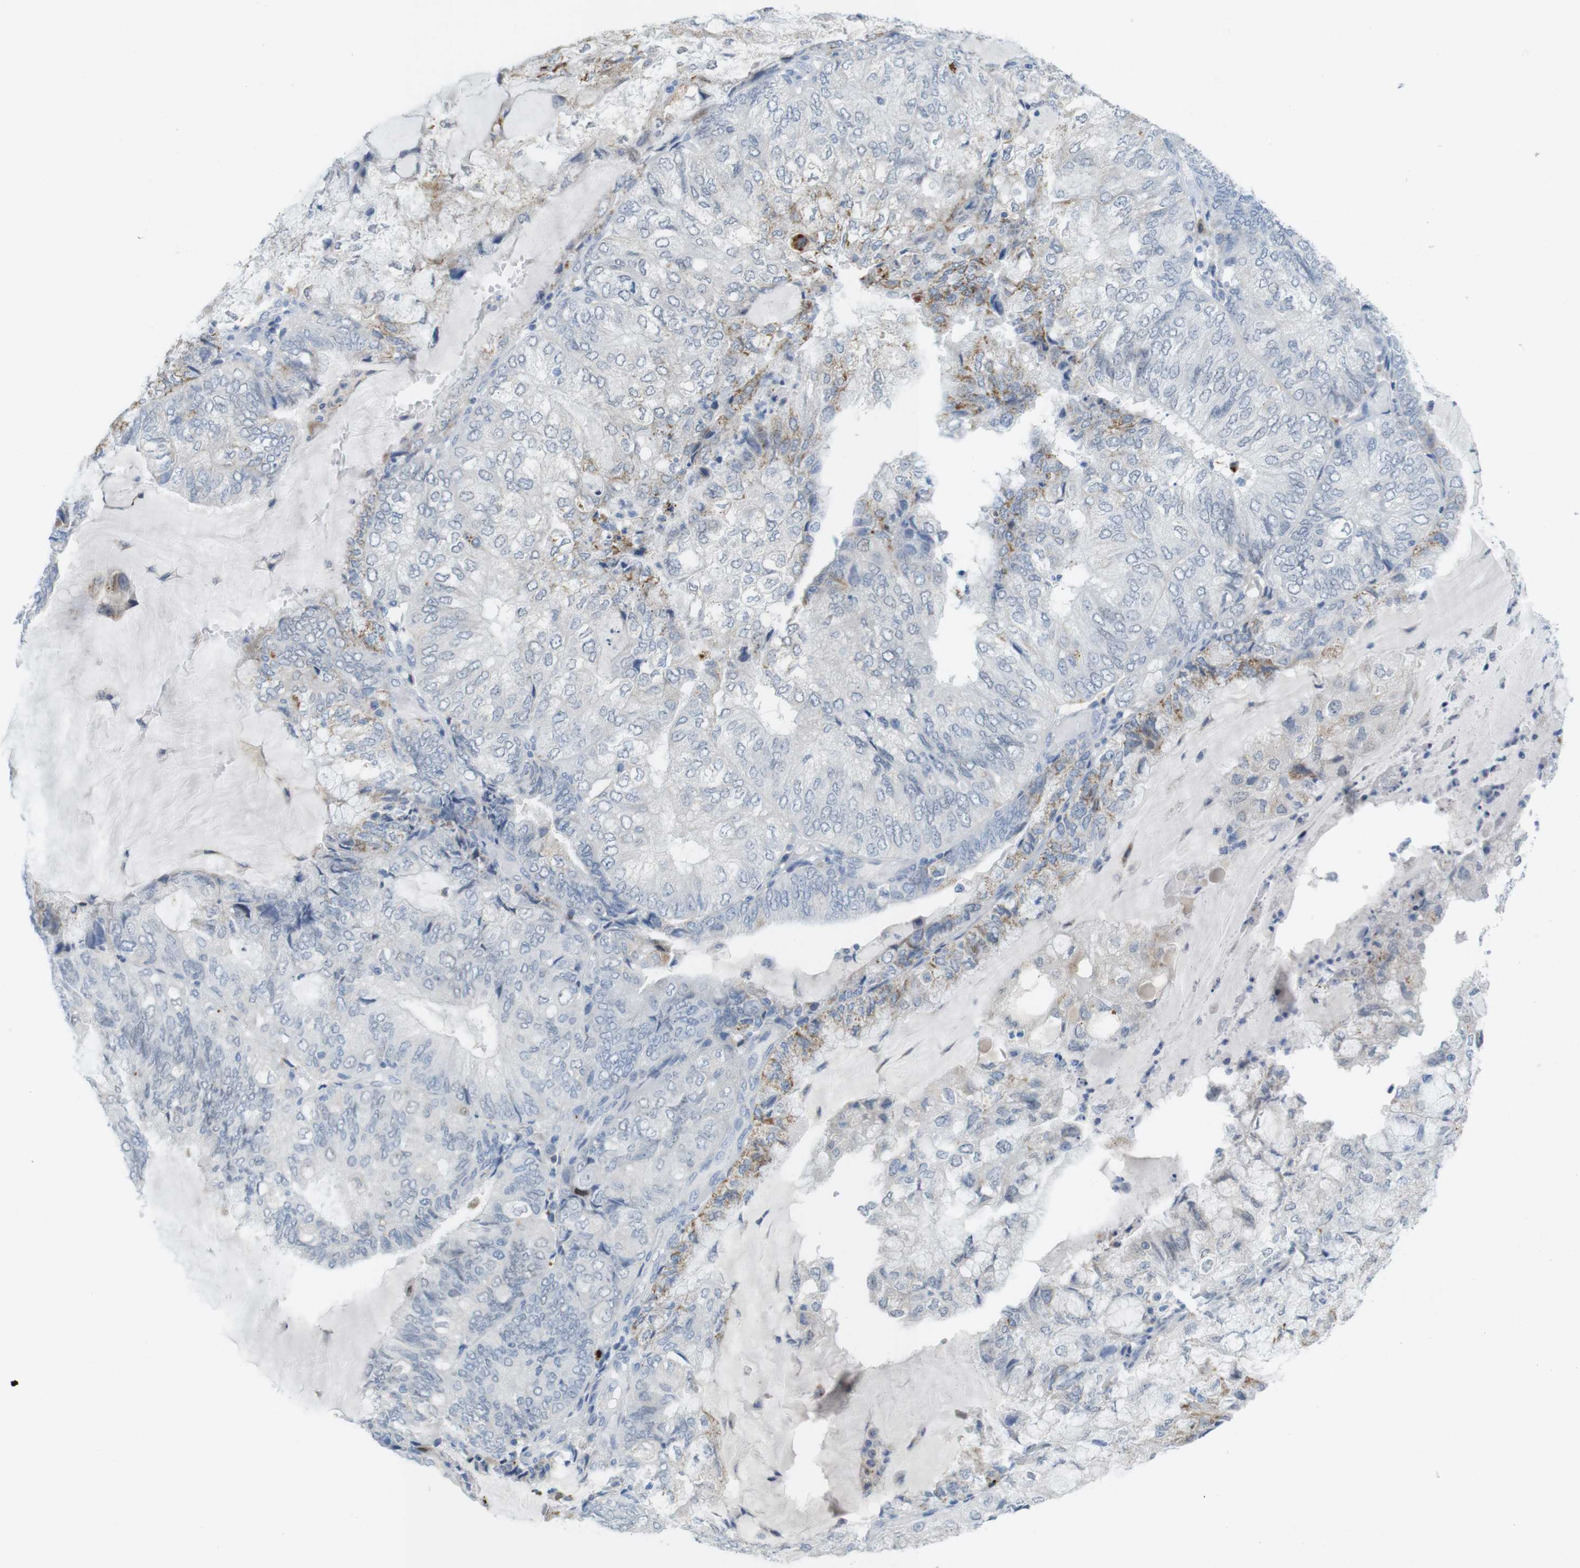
{"staining": {"intensity": "moderate", "quantity": "<25%", "location": "cytoplasmic/membranous"}, "tissue": "endometrial cancer", "cell_type": "Tumor cells", "image_type": "cancer", "snomed": [{"axis": "morphology", "description": "Adenocarcinoma, NOS"}, {"axis": "topography", "description": "Endometrium"}], "caption": "Brown immunohistochemical staining in human endometrial adenocarcinoma exhibits moderate cytoplasmic/membranous expression in approximately <25% of tumor cells.", "gene": "YIPF1", "patient": {"sex": "female", "age": 81}}